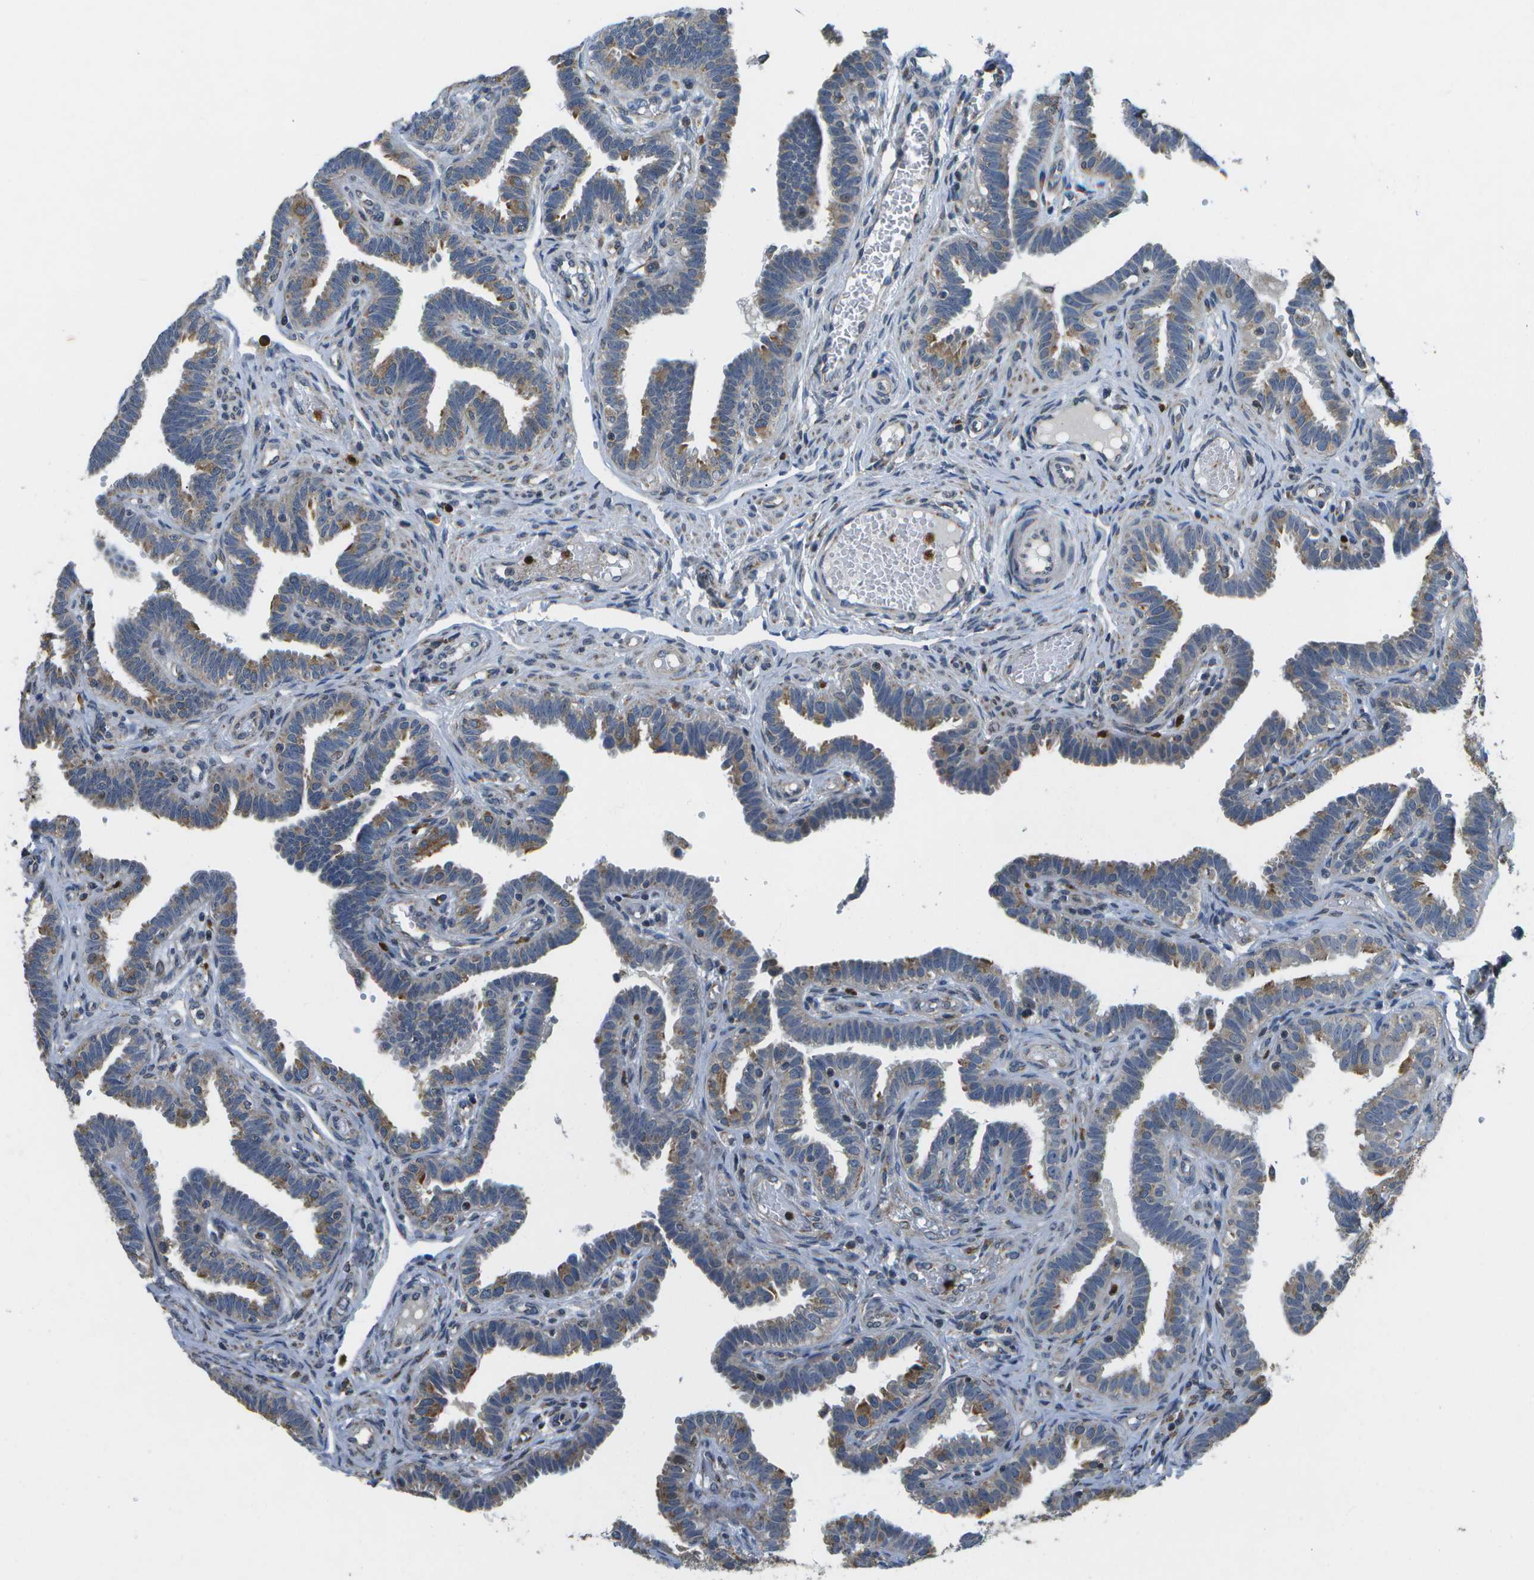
{"staining": {"intensity": "moderate", "quantity": "25%-75%", "location": "cytoplasmic/membranous"}, "tissue": "fallopian tube", "cell_type": "Glandular cells", "image_type": "normal", "snomed": [{"axis": "morphology", "description": "Normal tissue, NOS"}, {"axis": "topography", "description": "Fallopian tube"}, {"axis": "topography", "description": "Placenta"}], "caption": "The micrograph displays immunohistochemical staining of unremarkable fallopian tube. There is moderate cytoplasmic/membranous staining is identified in approximately 25%-75% of glandular cells.", "gene": "GALNT15", "patient": {"sex": "female", "age": 34}}